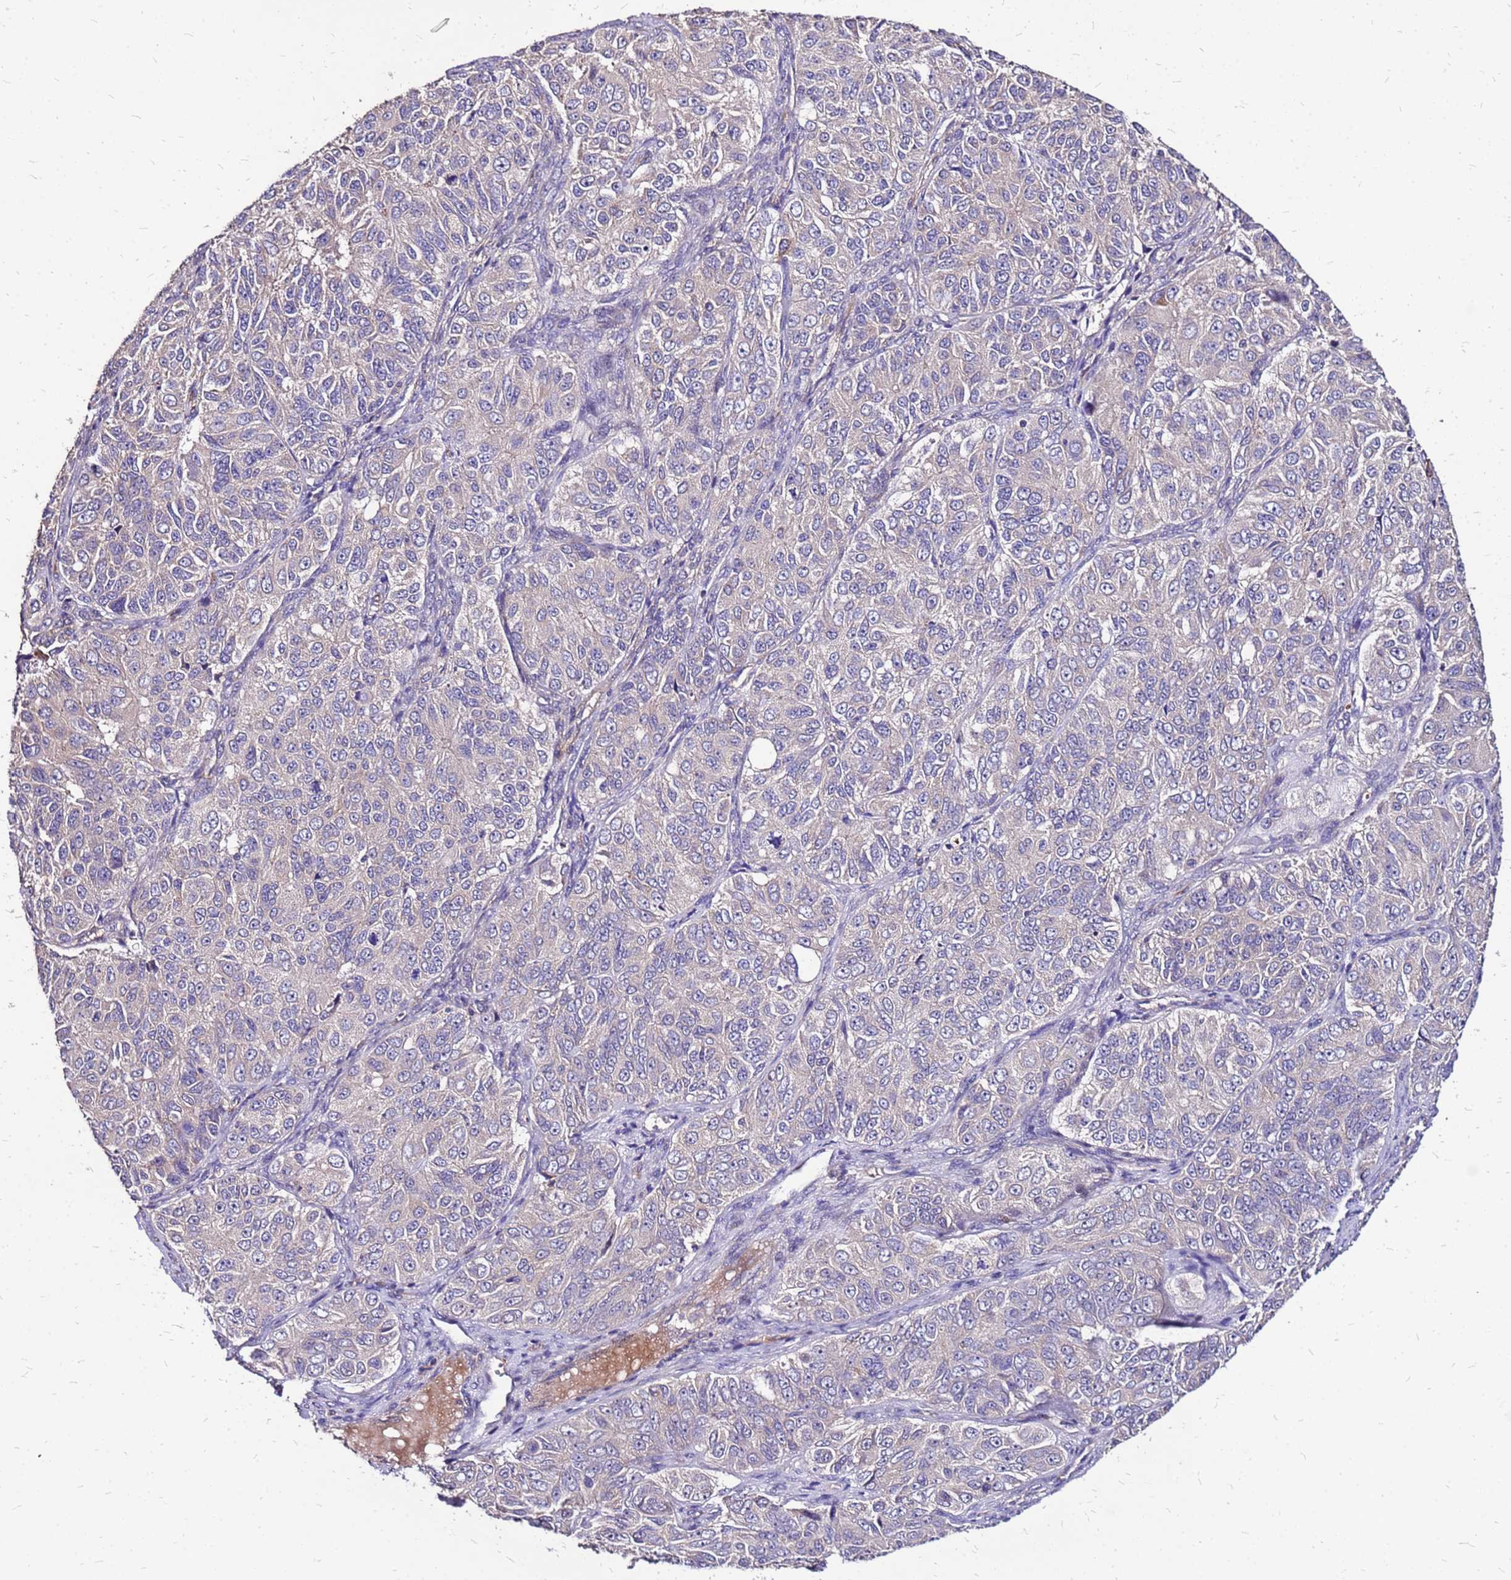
{"staining": {"intensity": "negative", "quantity": "none", "location": "none"}, "tissue": "ovarian cancer", "cell_type": "Tumor cells", "image_type": "cancer", "snomed": [{"axis": "morphology", "description": "Carcinoma, endometroid"}, {"axis": "topography", "description": "Ovary"}], "caption": "Photomicrograph shows no protein positivity in tumor cells of ovarian endometroid carcinoma tissue.", "gene": "ARHGEF5", "patient": {"sex": "female", "age": 51}}